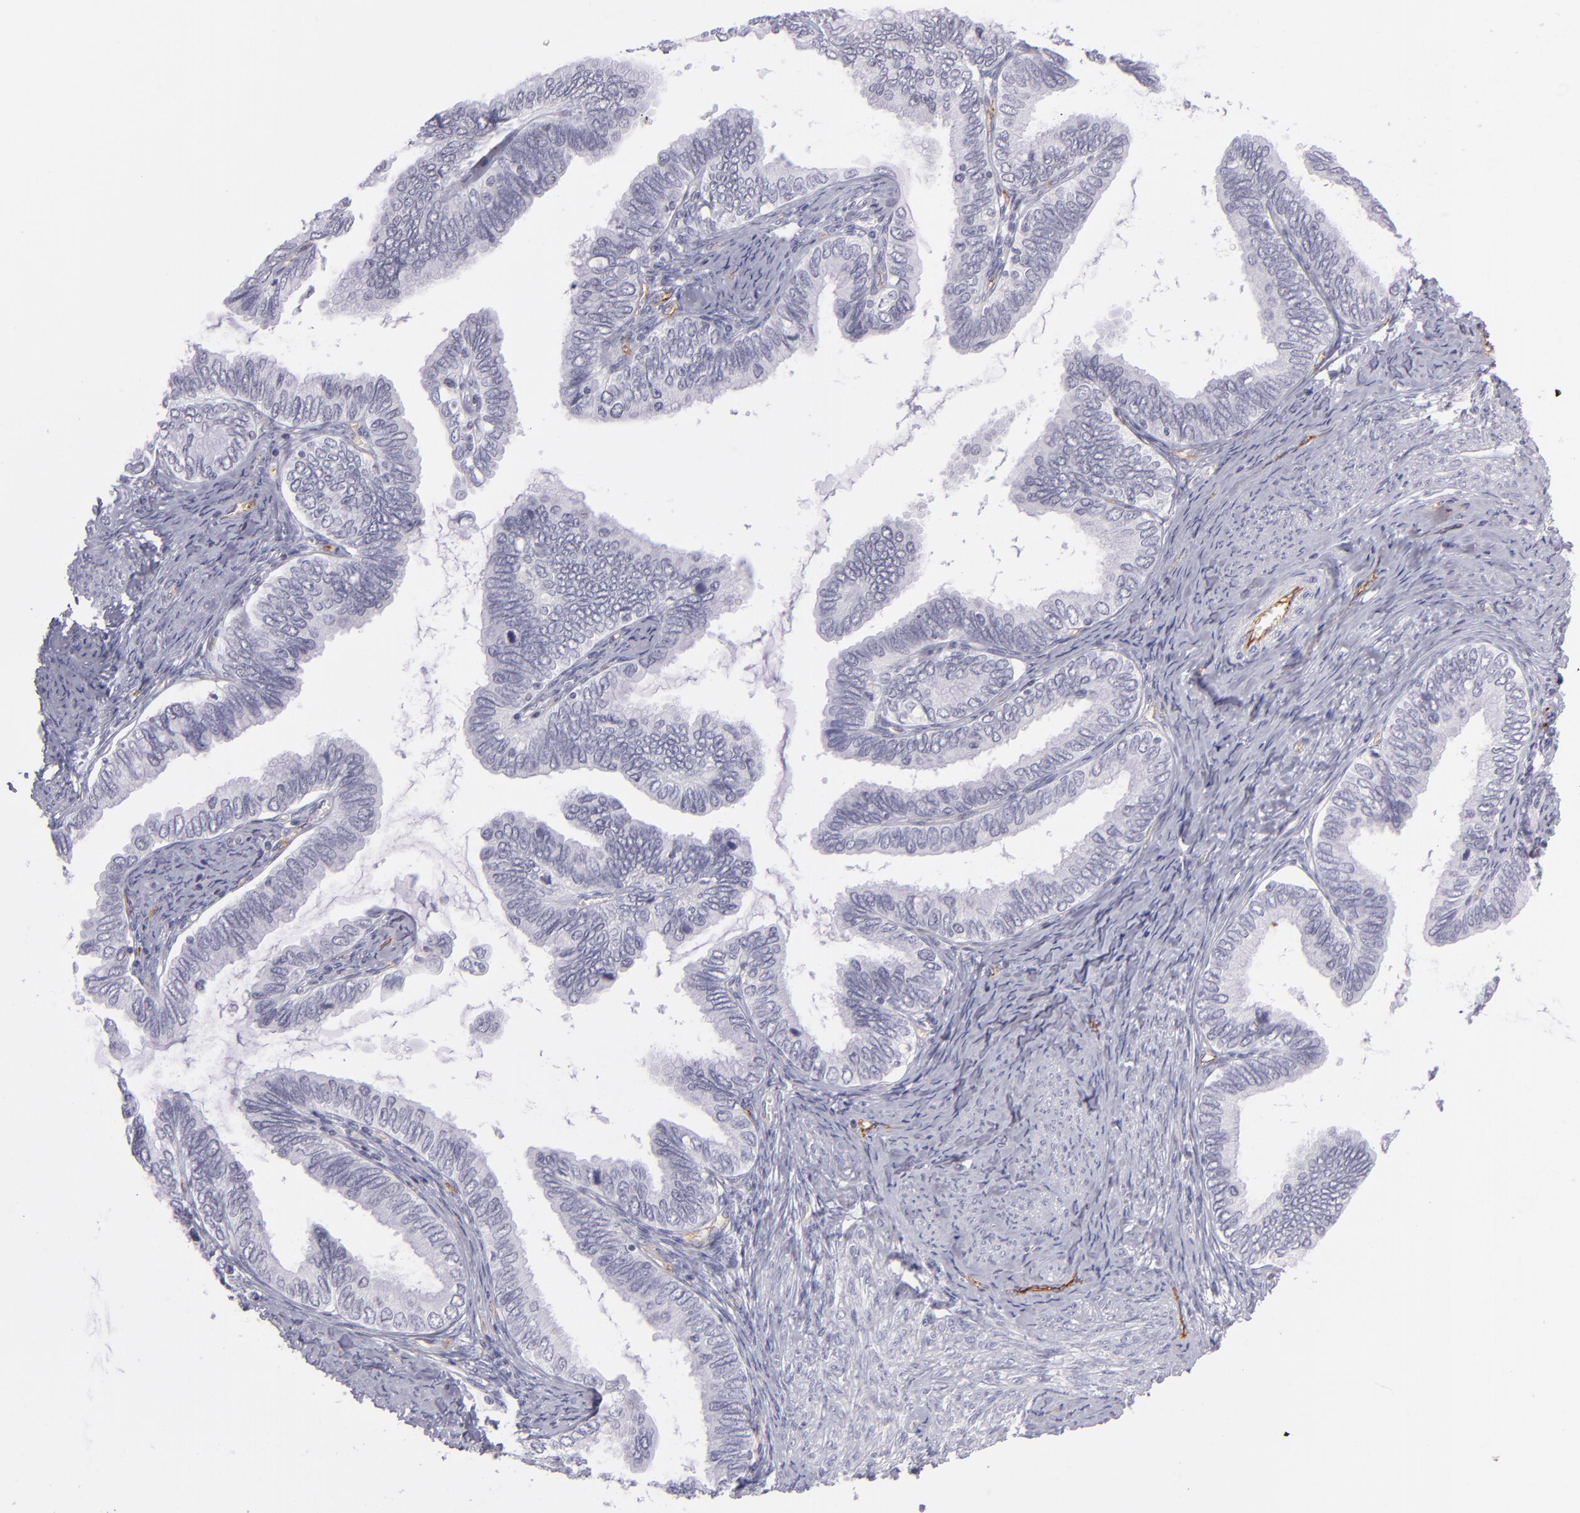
{"staining": {"intensity": "negative", "quantity": "none", "location": "none"}, "tissue": "cervical cancer", "cell_type": "Tumor cells", "image_type": "cancer", "snomed": [{"axis": "morphology", "description": "Adenocarcinoma, NOS"}, {"axis": "topography", "description": "Cervix"}], "caption": "Immunohistochemistry of human cervical adenocarcinoma shows no expression in tumor cells.", "gene": "THBD", "patient": {"sex": "female", "age": 49}}